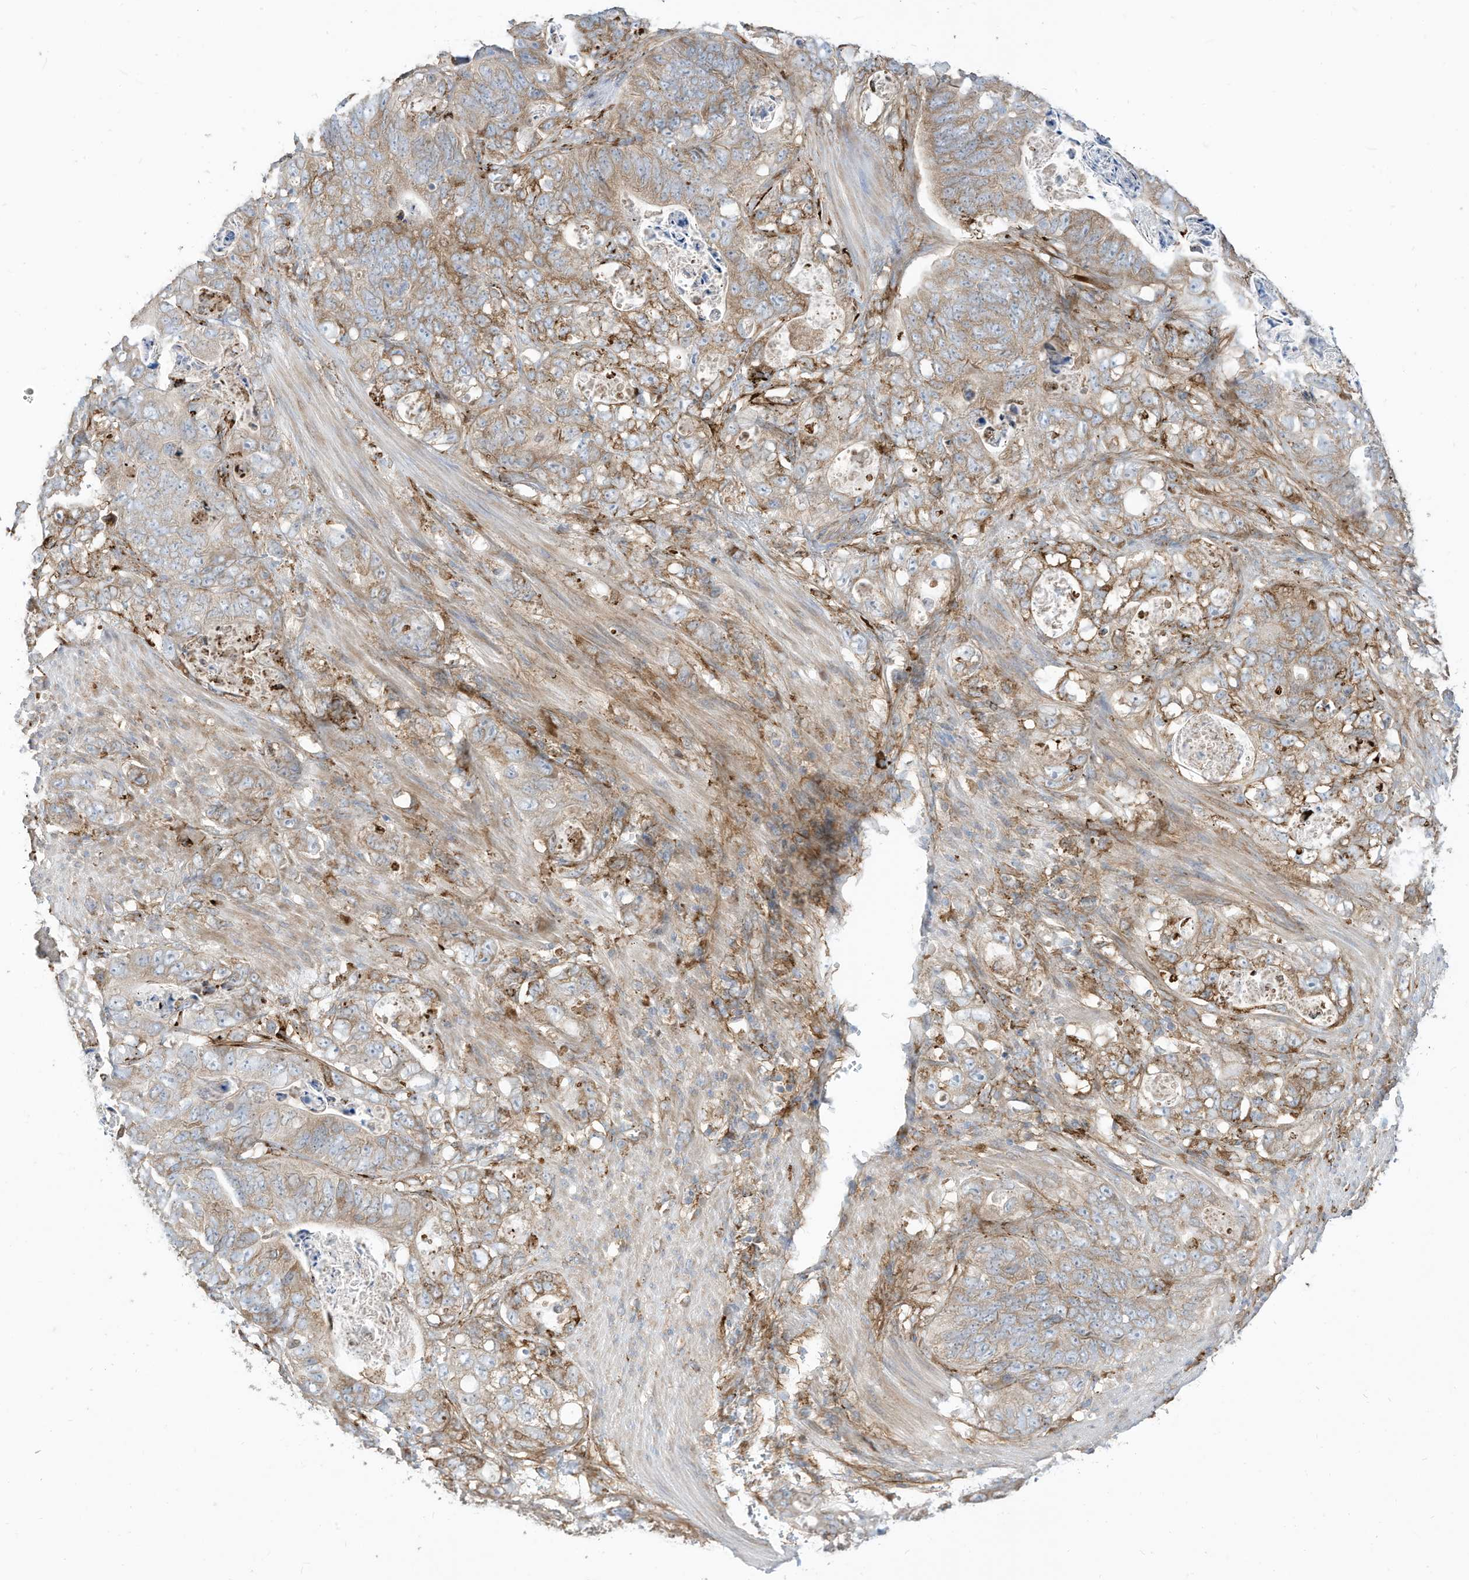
{"staining": {"intensity": "weak", "quantity": ">75%", "location": "cytoplasmic/membranous"}, "tissue": "stomach cancer", "cell_type": "Tumor cells", "image_type": "cancer", "snomed": [{"axis": "morphology", "description": "Normal tissue, NOS"}, {"axis": "morphology", "description": "Adenocarcinoma, NOS"}, {"axis": "topography", "description": "Stomach"}], "caption": "Stomach cancer (adenocarcinoma) was stained to show a protein in brown. There is low levels of weak cytoplasmic/membranous staining in approximately >75% of tumor cells. The protein is shown in brown color, while the nuclei are stained blue.", "gene": "TRNAU1AP", "patient": {"sex": "female", "age": 89}}